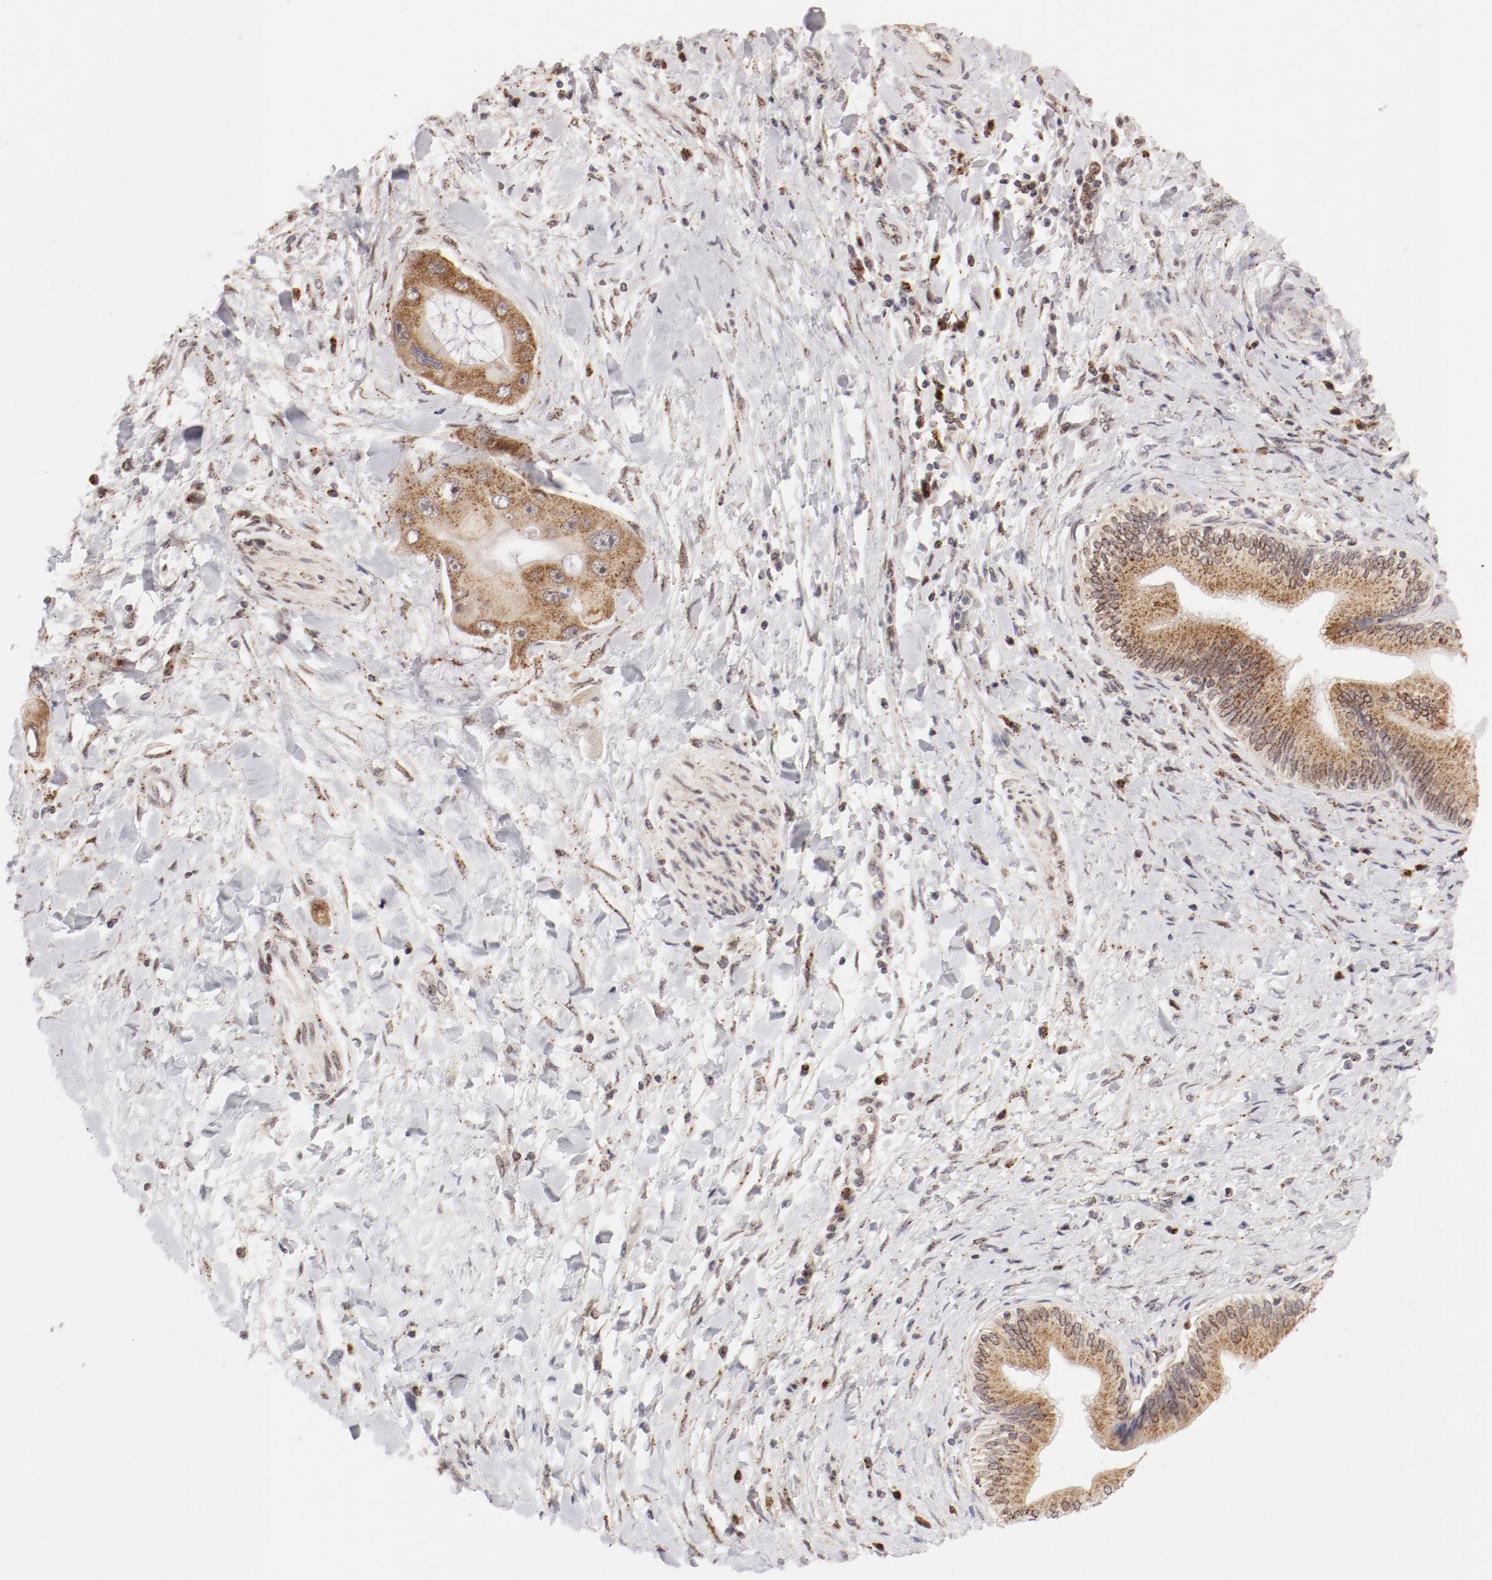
{"staining": {"intensity": "weak", "quantity": "25%-75%", "location": "cytoplasmic/membranous,nuclear"}, "tissue": "soft tissue", "cell_type": "Fibroblasts", "image_type": "normal", "snomed": [{"axis": "morphology", "description": "Normal tissue, NOS"}, {"axis": "morphology", "description": "Cholangiocarcinoma"}, {"axis": "topography", "description": "Liver"}, {"axis": "topography", "description": "Peripheral nerve tissue"}], "caption": "Fibroblasts exhibit low levels of weak cytoplasmic/membranous,nuclear staining in about 25%-75% of cells in benign soft tissue. (DAB (3,3'-diaminobenzidine) IHC with brightfield microscopy, high magnification).", "gene": "RPL12", "patient": {"sex": "male", "age": 50}}